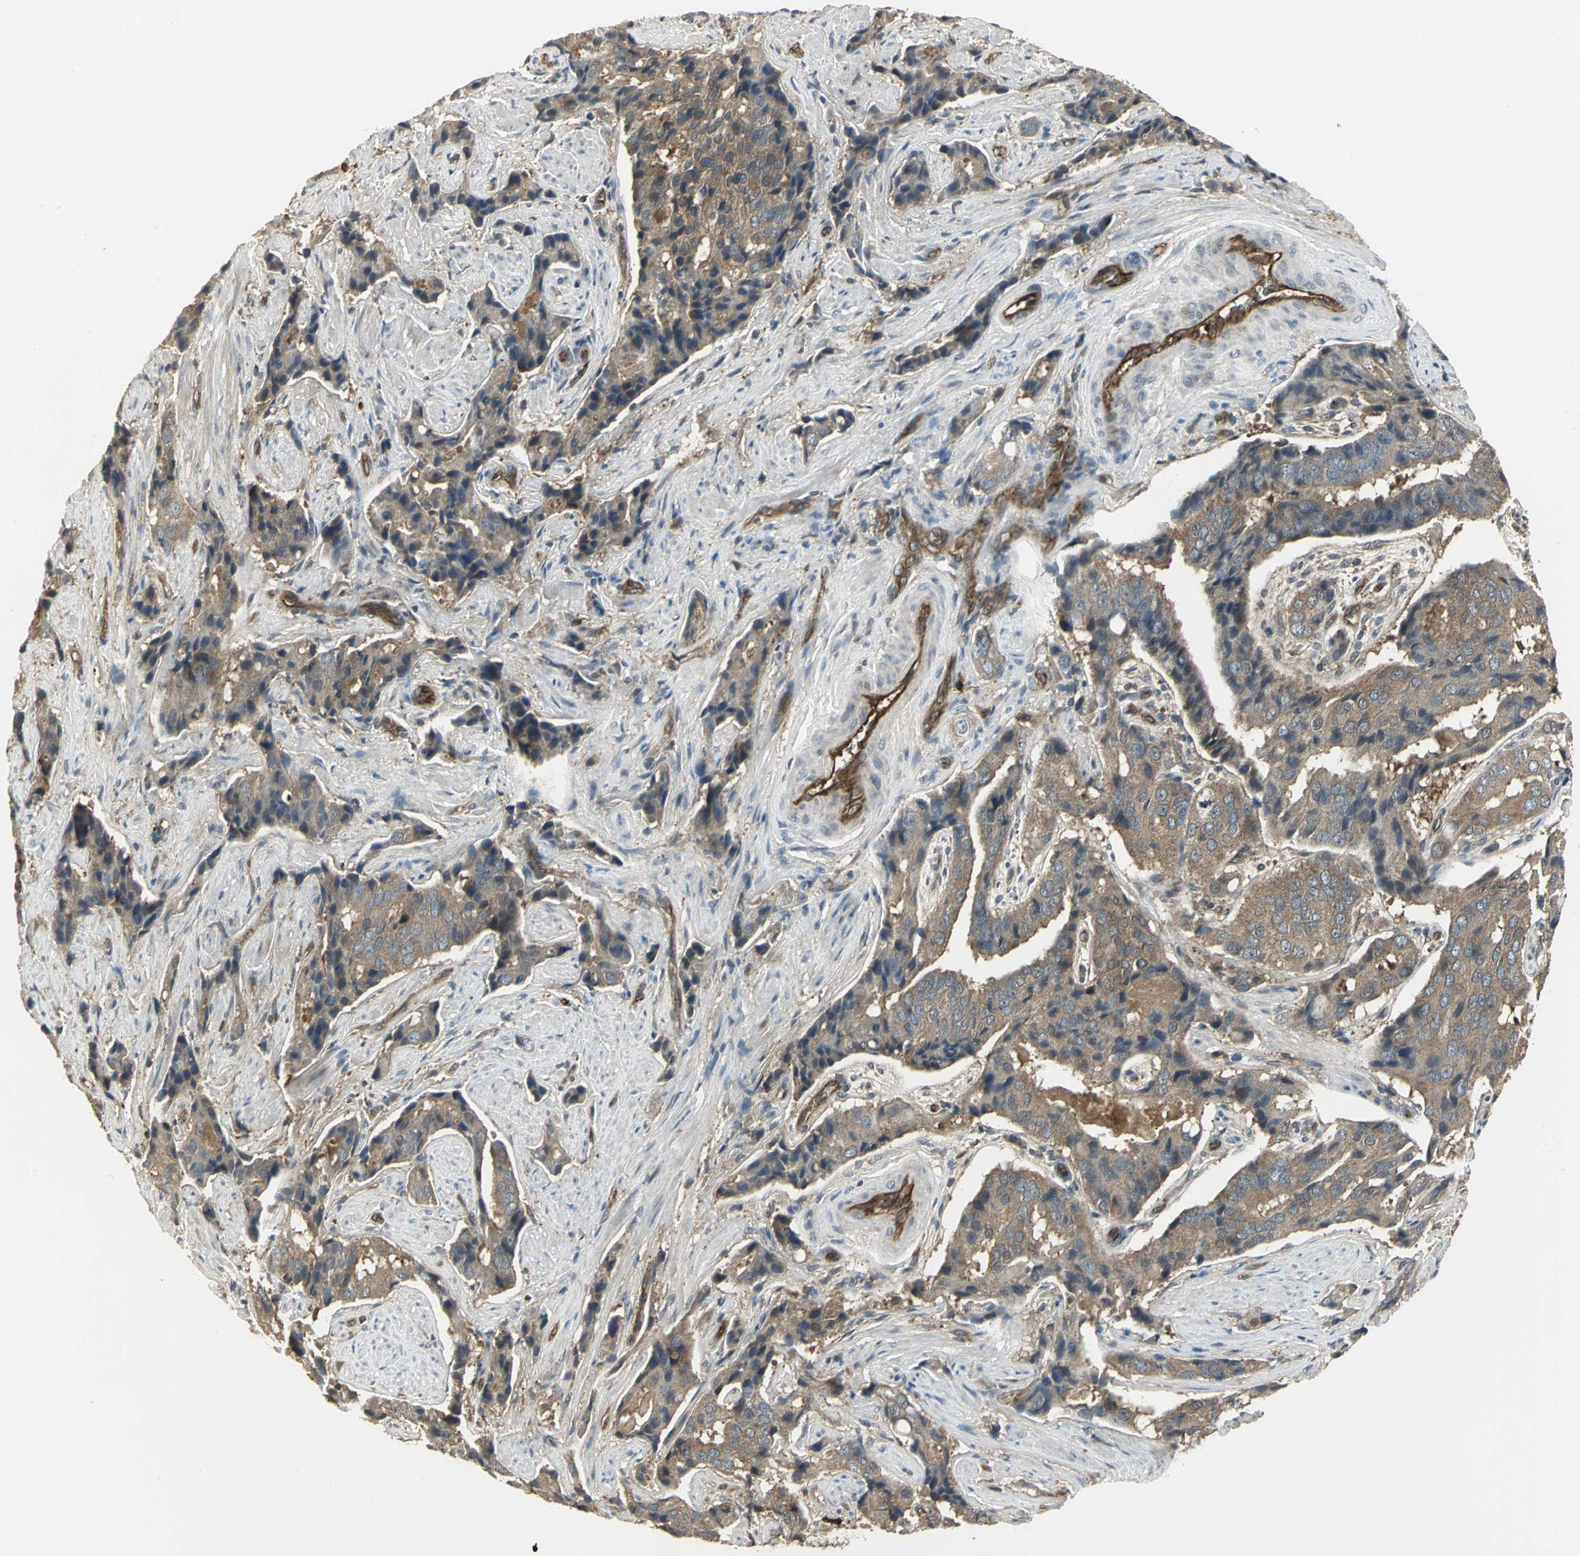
{"staining": {"intensity": "moderate", "quantity": ">75%", "location": "cytoplasmic/membranous"}, "tissue": "prostate cancer", "cell_type": "Tumor cells", "image_type": "cancer", "snomed": [{"axis": "morphology", "description": "Adenocarcinoma, High grade"}, {"axis": "topography", "description": "Prostate"}], "caption": "Moderate cytoplasmic/membranous expression for a protein is appreciated in about >75% of tumor cells of adenocarcinoma (high-grade) (prostate) using IHC.", "gene": "PRXL2B", "patient": {"sex": "male", "age": 58}}